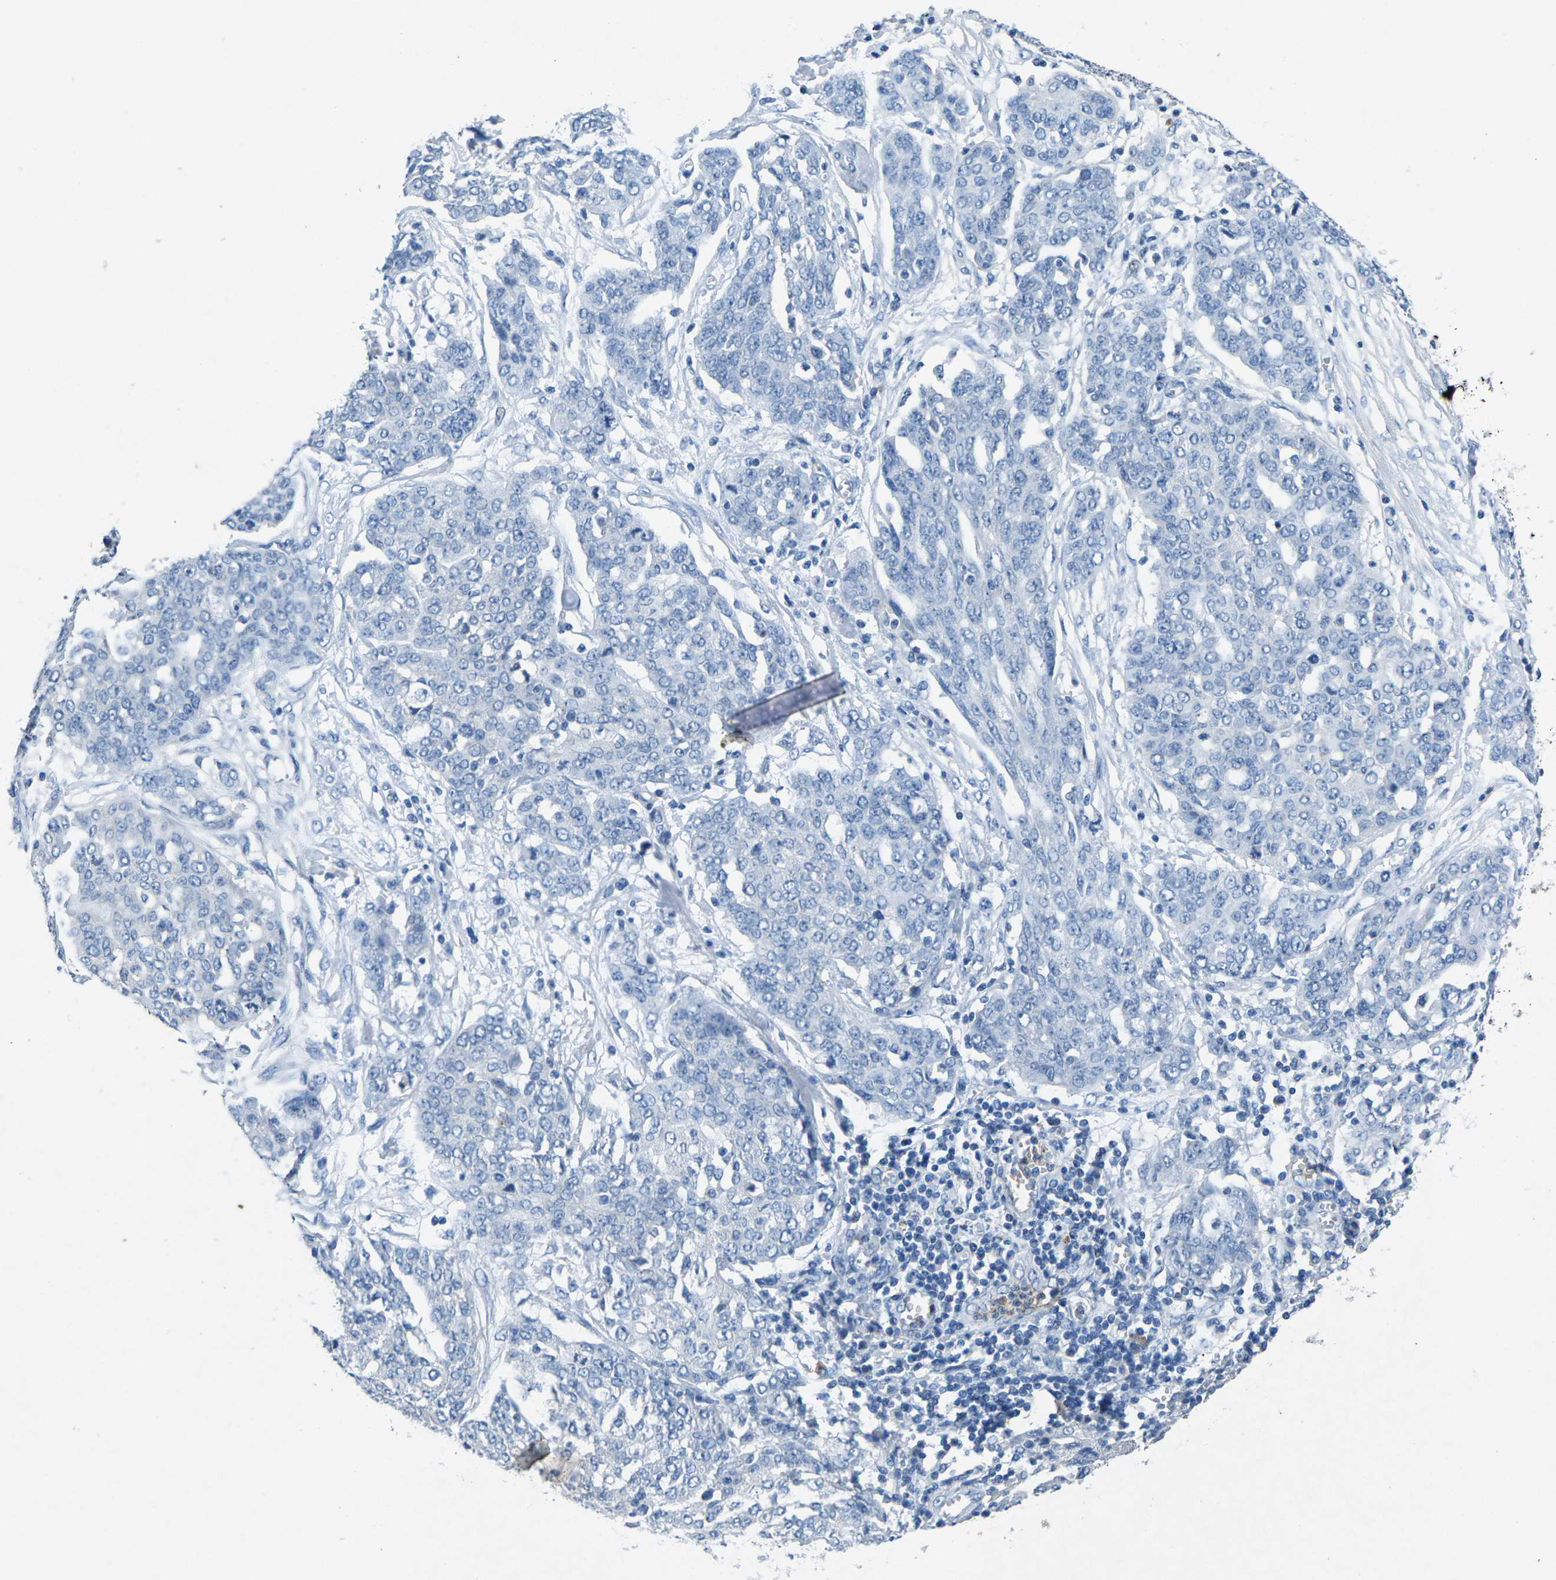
{"staining": {"intensity": "negative", "quantity": "none", "location": "none"}, "tissue": "ovarian cancer", "cell_type": "Tumor cells", "image_type": "cancer", "snomed": [{"axis": "morphology", "description": "Cystadenocarcinoma, serous, NOS"}, {"axis": "topography", "description": "Soft tissue"}, {"axis": "topography", "description": "Ovary"}], "caption": "The histopathology image exhibits no significant staining in tumor cells of ovarian serous cystadenocarcinoma. Nuclei are stained in blue.", "gene": "PLG", "patient": {"sex": "female", "age": 57}}